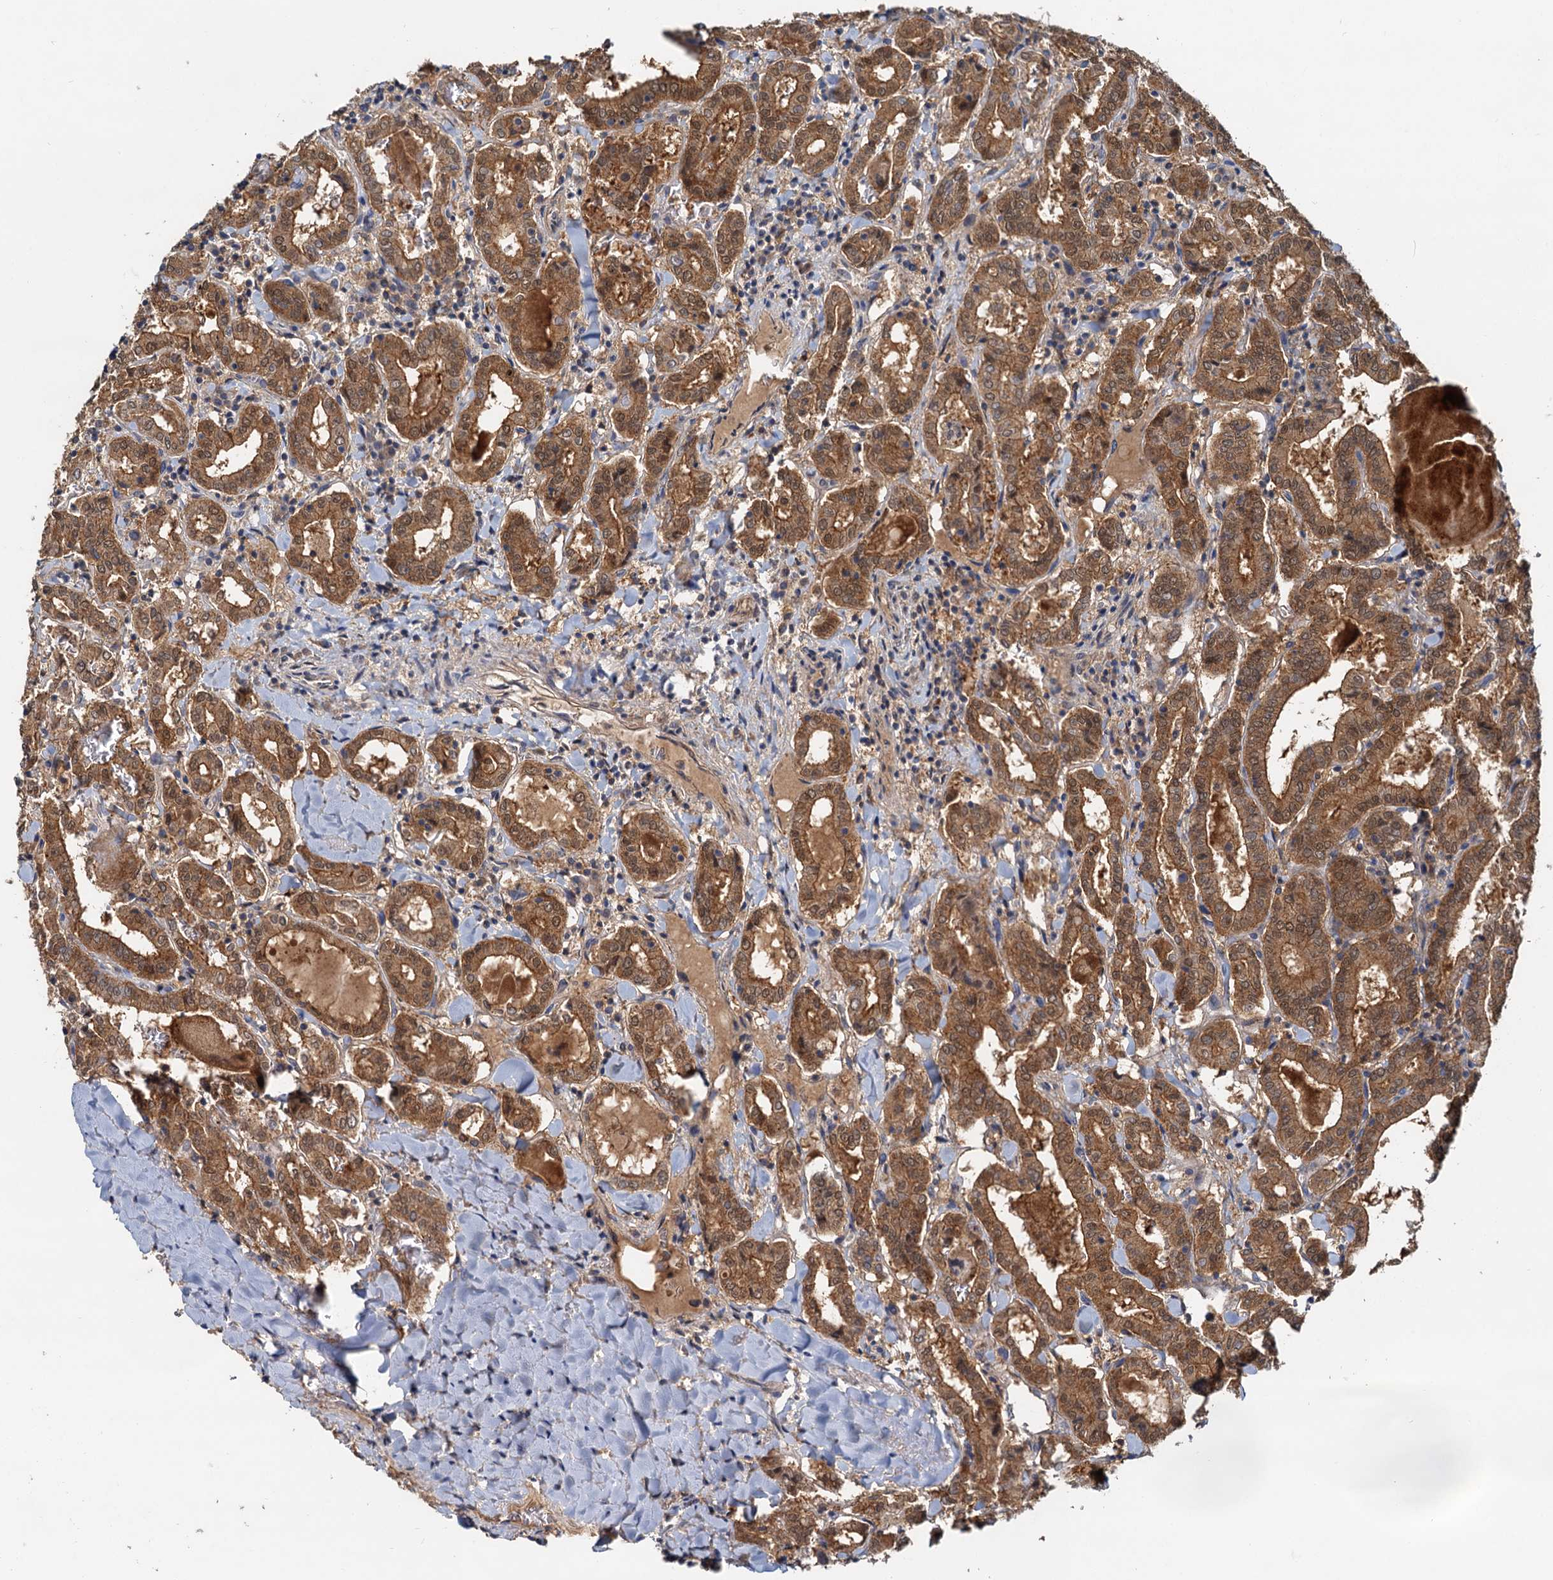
{"staining": {"intensity": "moderate", "quantity": ">75%", "location": "cytoplasmic/membranous"}, "tissue": "thyroid cancer", "cell_type": "Tumor cells", "image_type": "cancer", "snomed": [{"axis": "morphology", "description": "Papillary adenocarcinoma, NOS"}, {"axis": "topography", "description": "Thyroid gland"}], "caption": "Protein positivity by immunohistochemistry demonstrates moderate cytoplasmic/membranous staining in approximately >75% of tumor cells in thyroid cancer. Immunohistochemistry (ihc) stains the protein of interest in brown and the nuclei are stained blue.", "gene": "TOLLIP", "patient": {"sex": "female", "age": 72}}